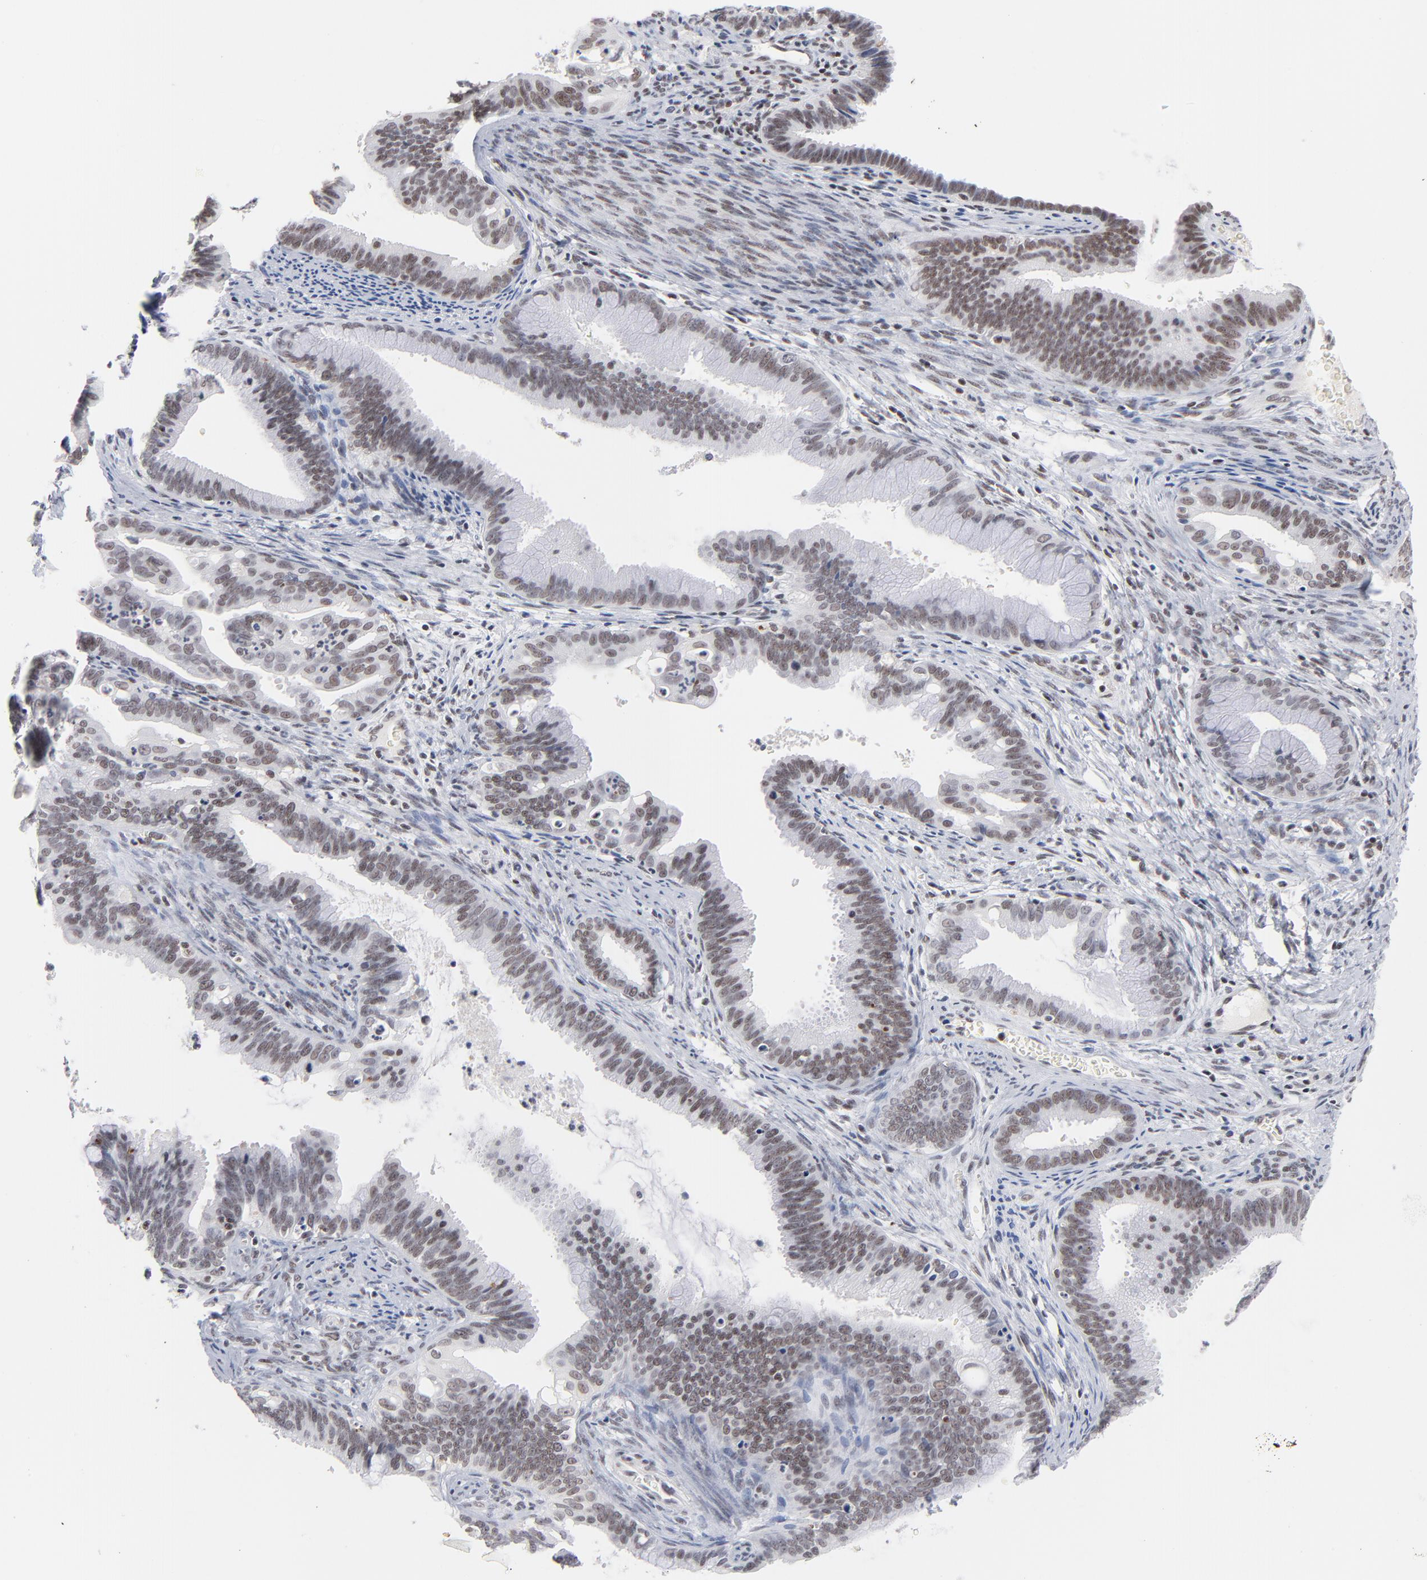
{"staining": {"intensity": "weak", "quantity": "<25%", "location": "nuclear"}, "tissue": "cervical cancer", "cell_type": "Tumor cells", "image_type": "cancer", "snomed": [{"axis": "morphology", "description": "Adenocarcinoma, NOS"}, {"axis": "topography", "description": "Cervix"}], "caption": "Immunohistochemical staining of human cervical cancer reveals no significant positivity in tumor cells.", "gene": "ZNF143", "patient": {"sex": "female", "age": 47}}